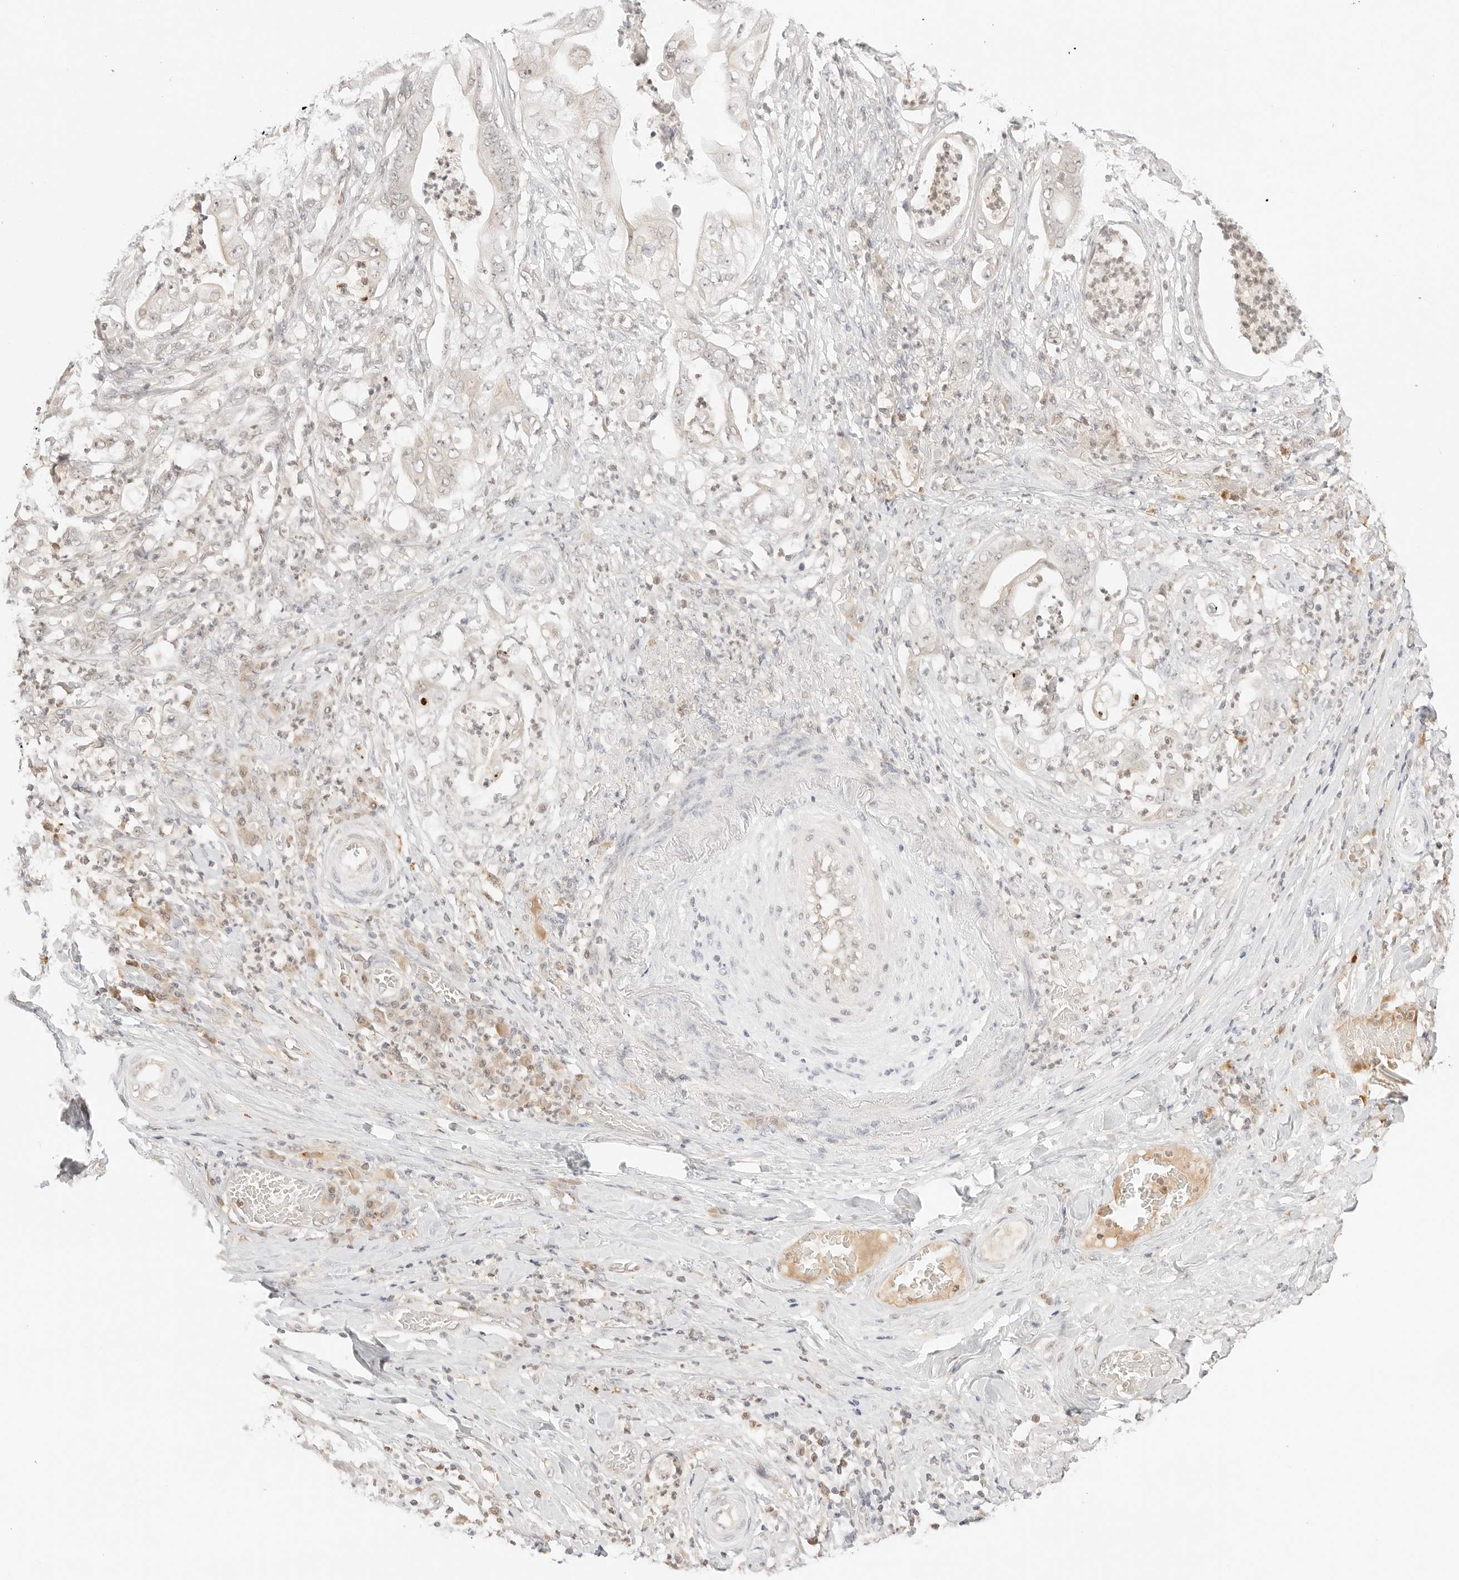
{"staining": {"intensity": "negative", "quantity": "none", "location": "none"}, "tissue": "stomach cancer", "cell_type": "Tumor cells", "image_type": "cancer", "snomed": [{"axis": "morphology", "description": "Adenocarcinoma, NOS"}, {"axis": "topography", "description": "Stomach"}], "caption": "The photomicrograph shows no staining of tumor cells in stomach cancer (adenocarcinoma).", "gene": "RPS6KL1", "patient": {"sex": "female", "age": 73}}